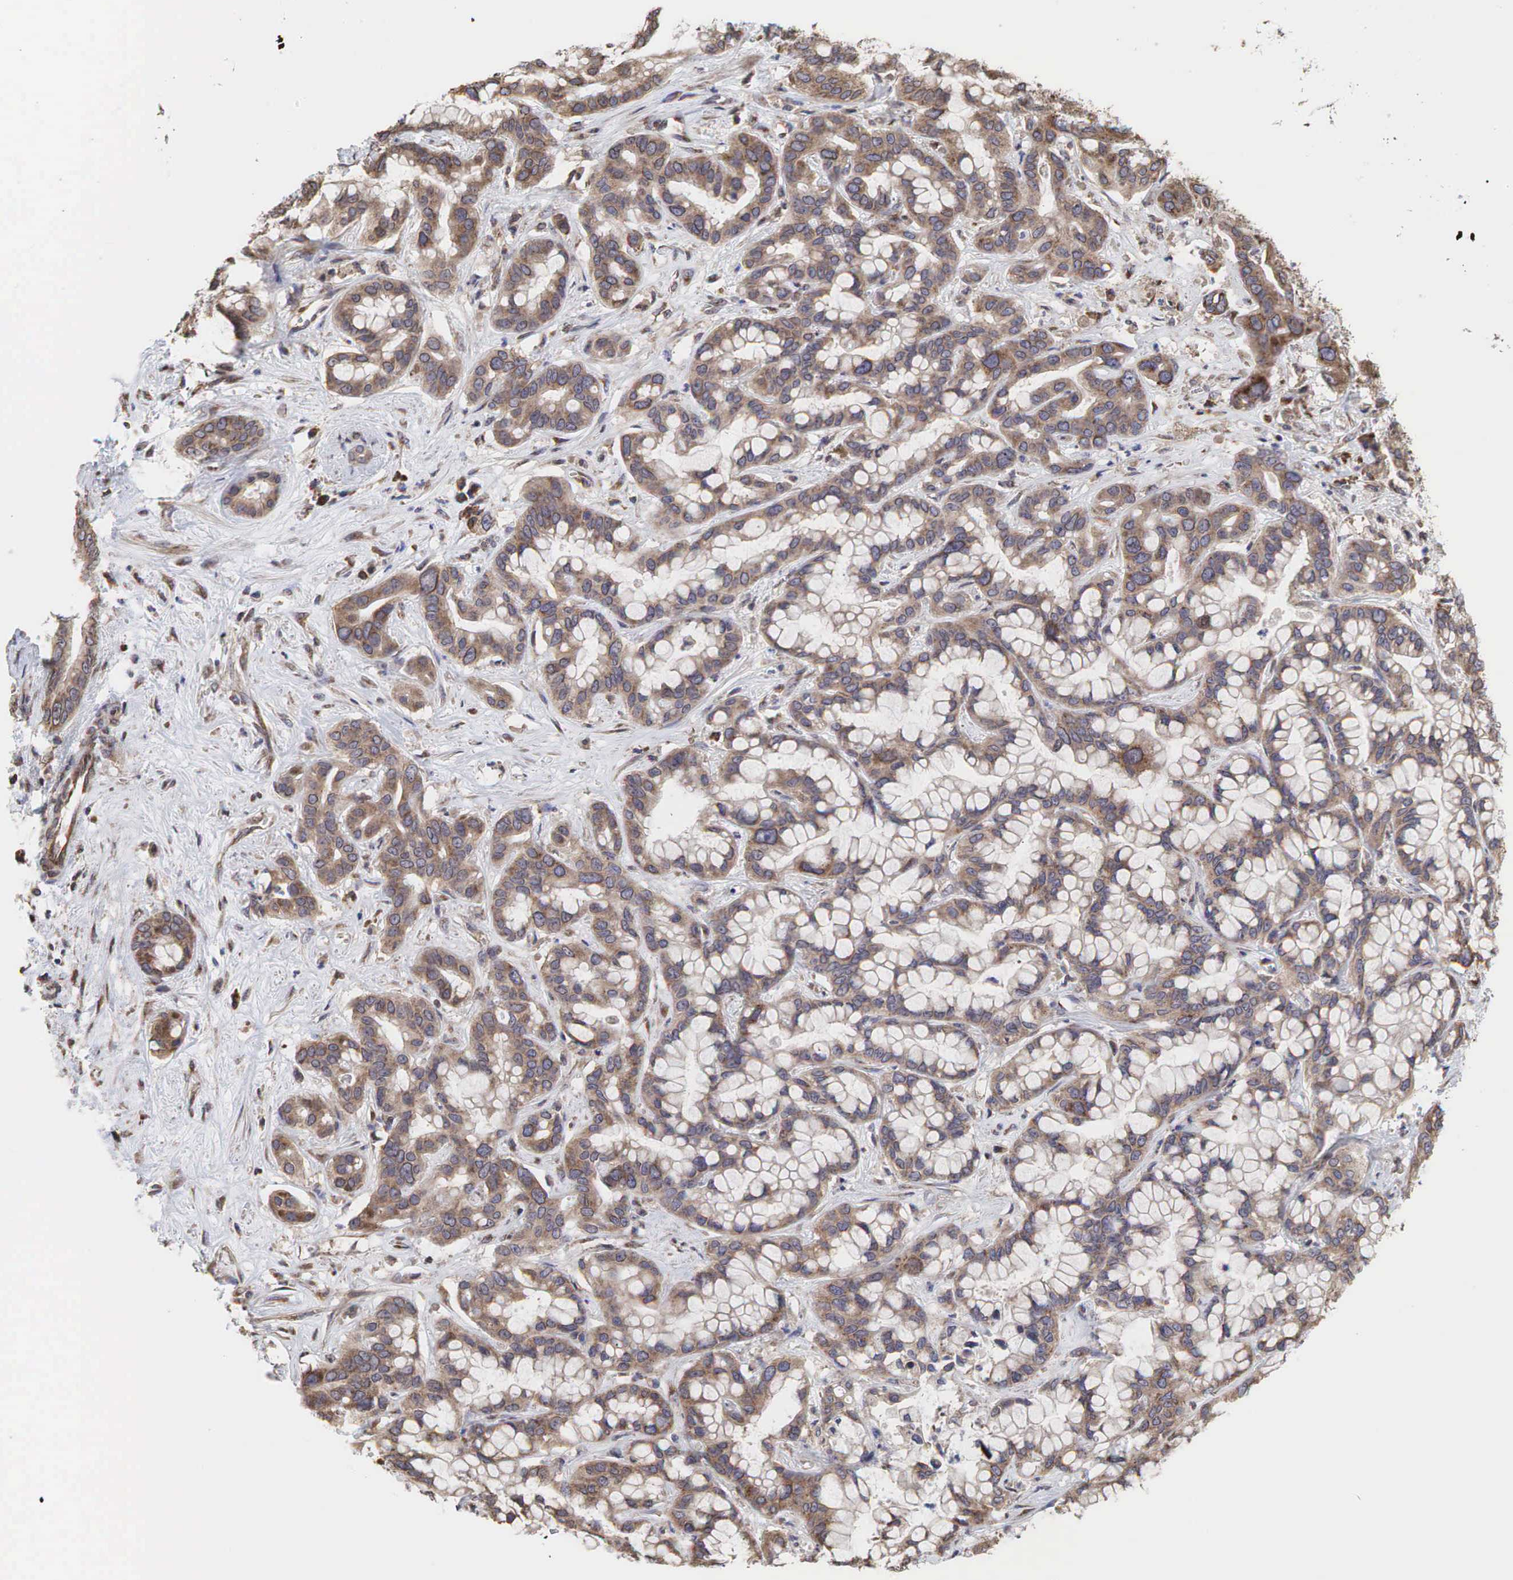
{"staining": {"intensity": "weak", "quantity": ">75%", "location": "cytoplasmic/membranous"}, "tissue": "liver cancer", "cell_type": "Tumor cells", "image_type": "cancer", "snomed": [{"axis": "morphology", "description": "Cholangiocarcinoma"}, {"axis": "topography", "description": "Liver"}], "caption": "The immunohistochemical stain highlights weak cytoplasmic/membranous positivity in tumor cells of liver cholangiocarcinoma tissue.", "gene": "PABPC5", "patient": {"sex": "female", "age": 65}}